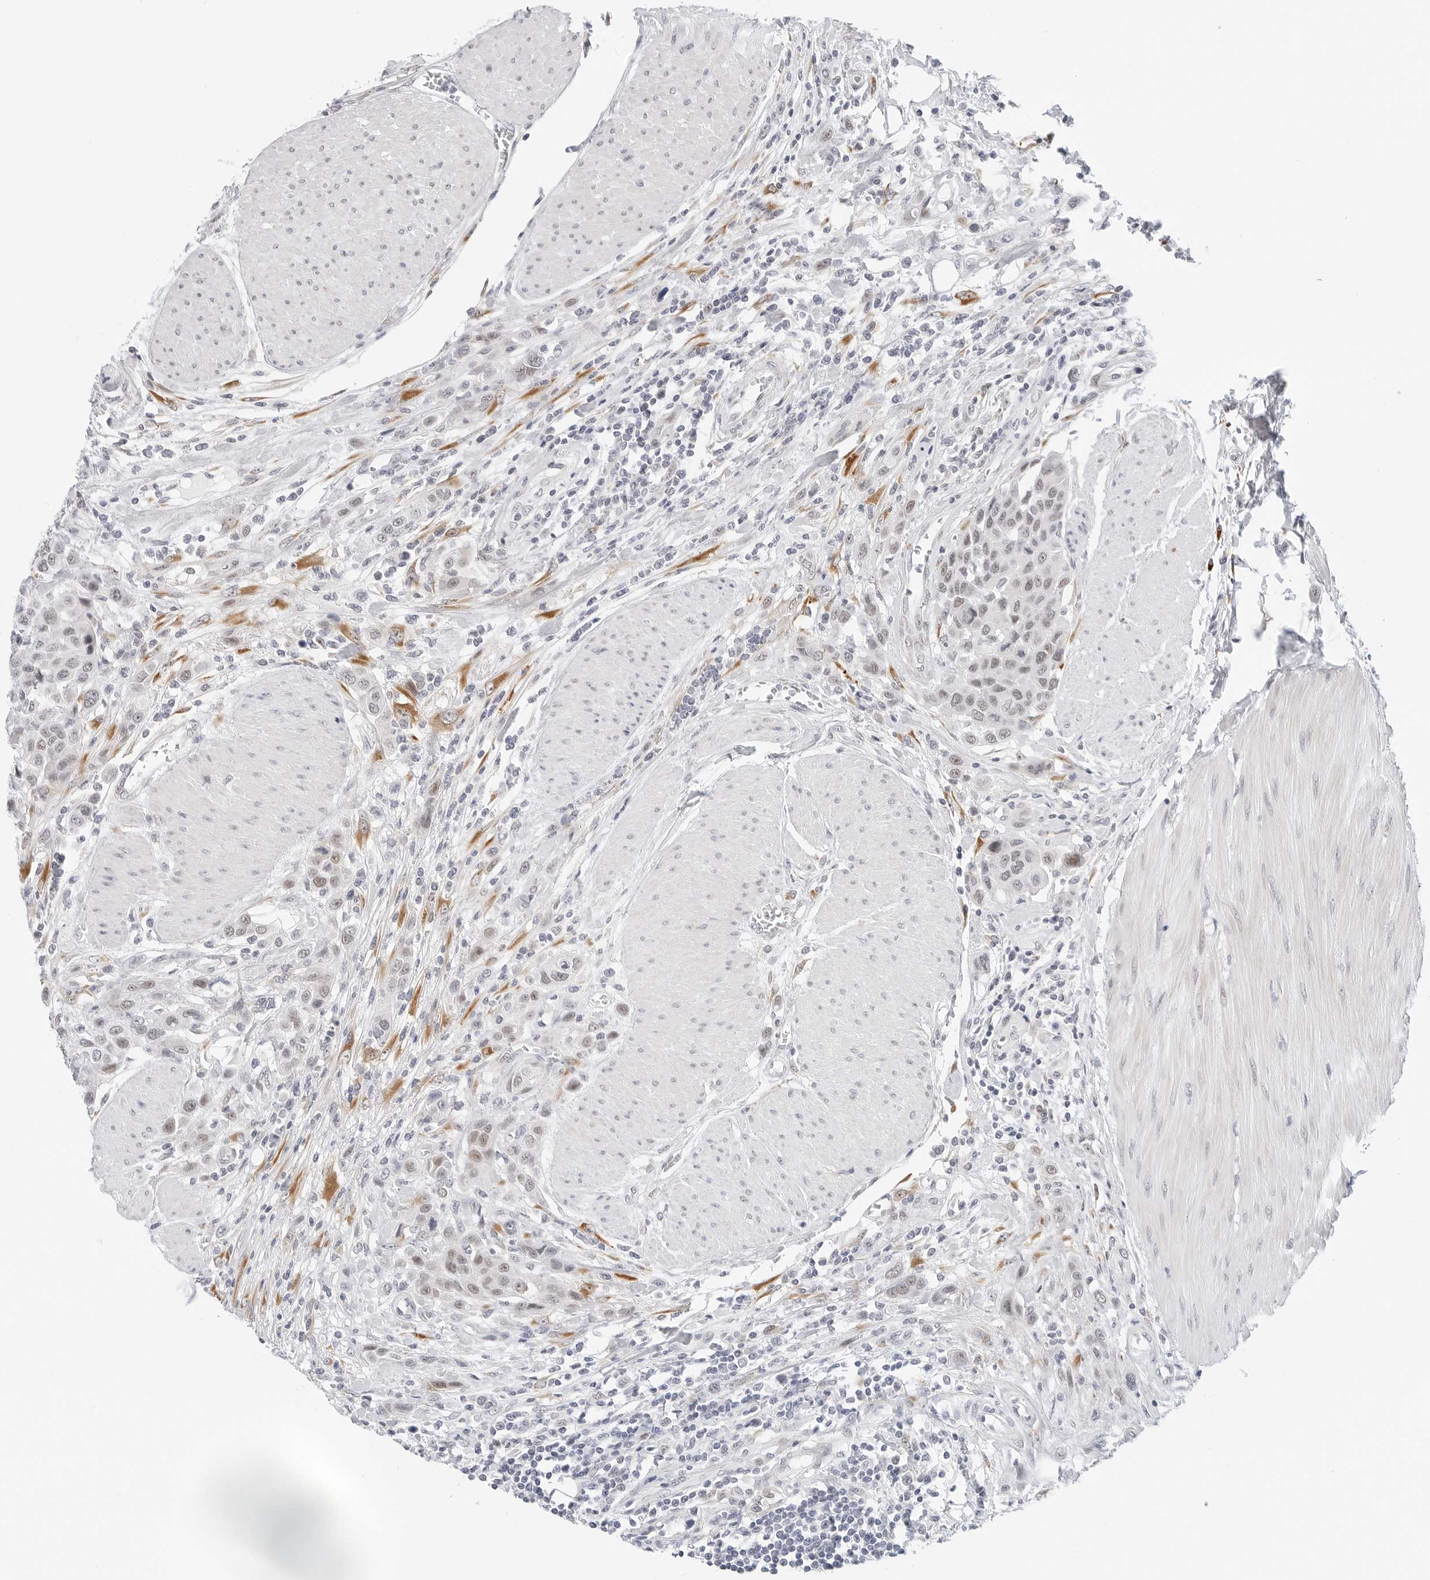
{"staining": {"intensity": "moderate", "quantity": "<25%", "location": "cytoplasmic/membranous"}, "tissue": "urothelial cancer", "cell_type": "Tumor cells", "image_type": "cancer", "snomed": [{"axis": "morphology", "description": "Urothelial carcinoma, High grade"}, {"axis": "topography", "description": "Urinary bladder"}], "caption": "Human urothelial carcinoma (high-grade) stained with a brown dye demonstrates moderate cytoplasmic/membranous positive positivity in about <25% of tumor cells.", "gene": "TSEN2", "patient": {"sex": "male", "age": 50}}